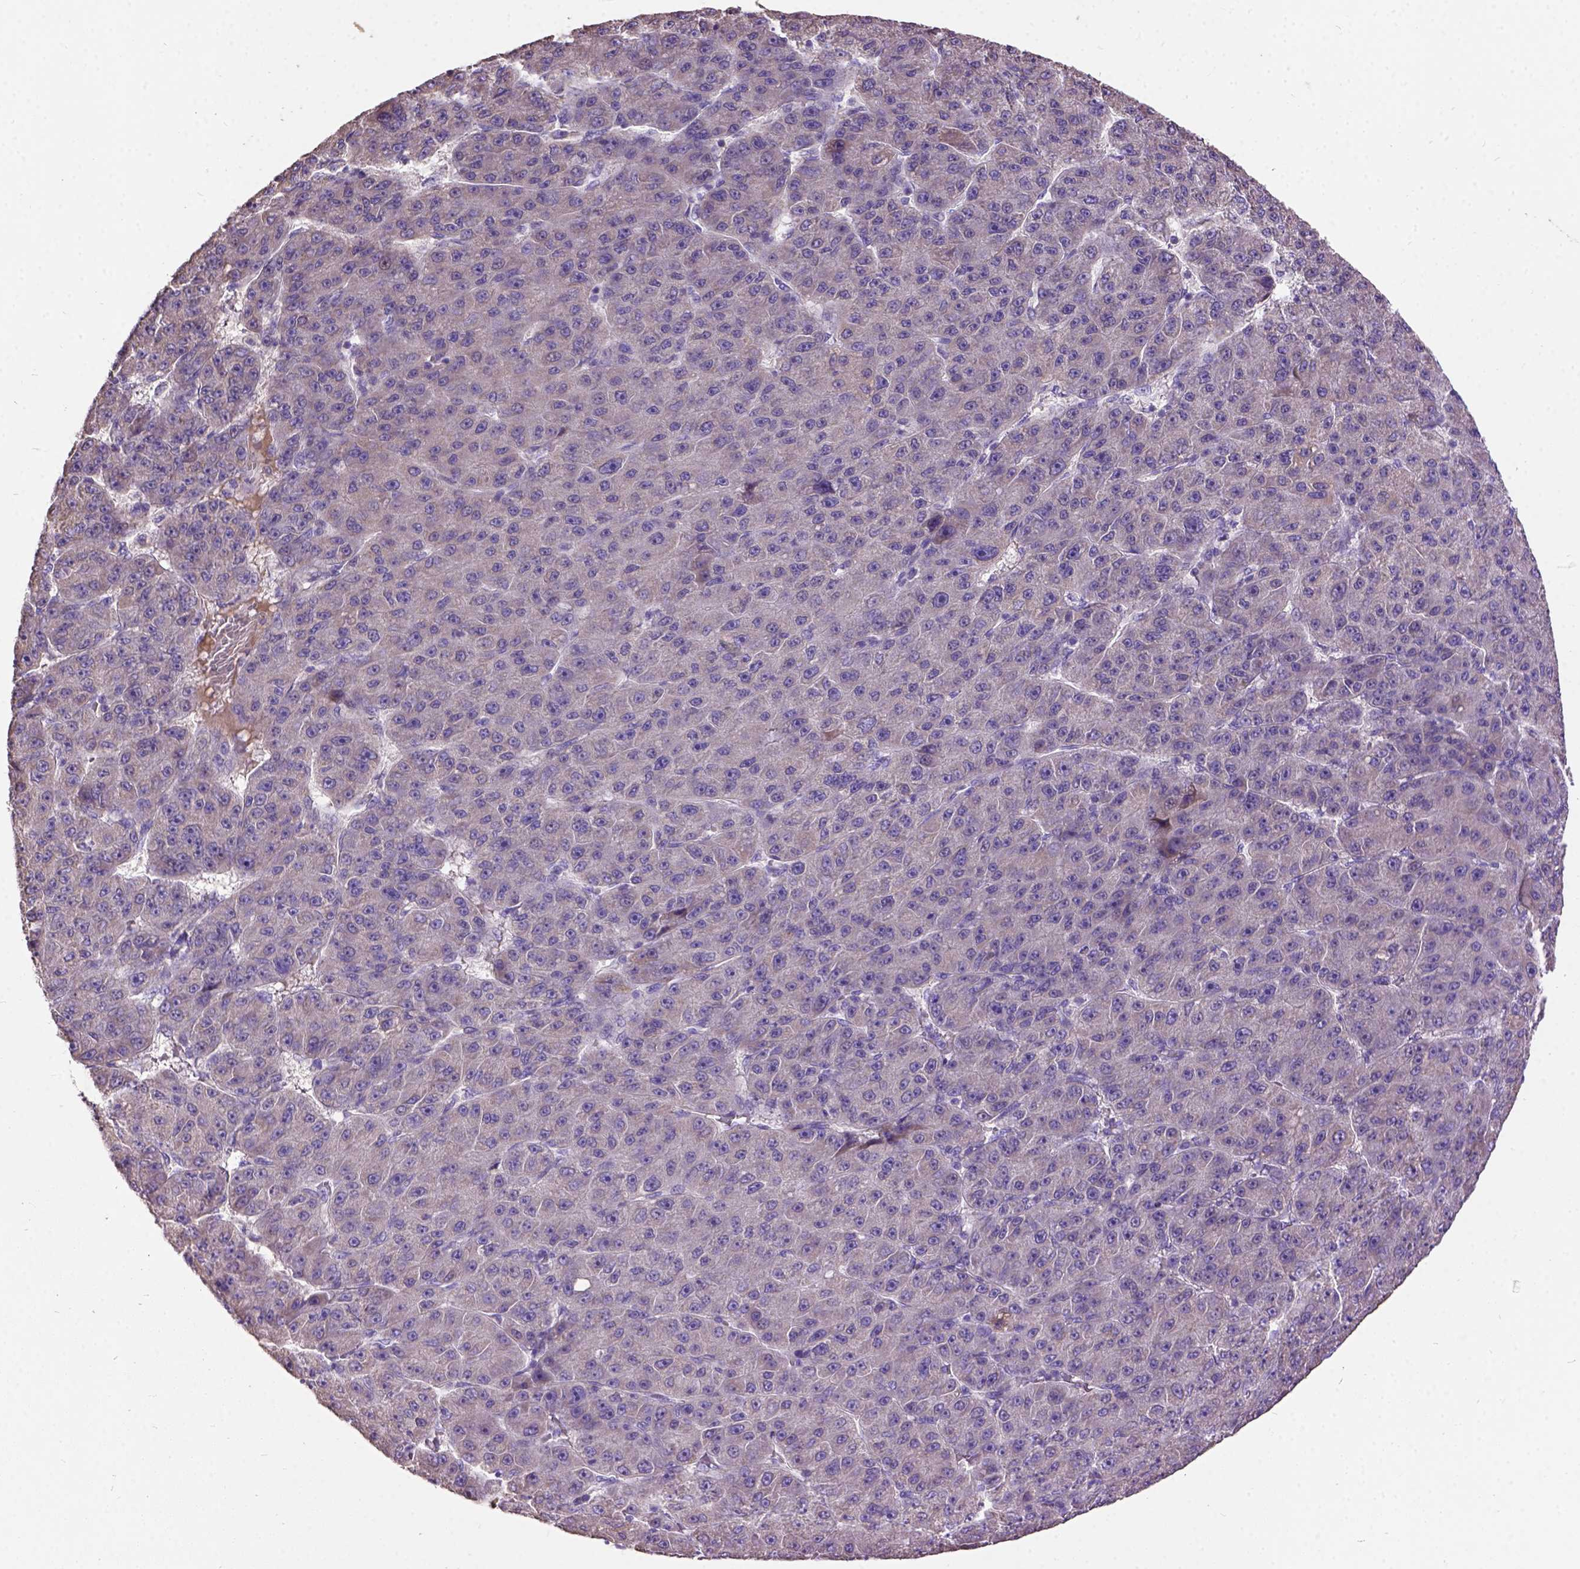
{"staining": {"intensity": "negative", "quantity": "none", "location": "none"}, "tissue": "liver cancer", "cell_type": "Tumor cells", "image_type": "cancer", "snomed": [{"axis": "morphology", "description": "Carcinoma, Hepatocellular, NOS"}, {"axis": "topography", "description": "Liver"}], "caption": "DAB immunohistochemical staining of human hepatocellular carcinoma (liver) reveals no significant expression in tumor cells. (Brightfield microscopy of DAB immunohistochemistry (IHC) at high magnification).", "gene": "DQX1", "patient": {"sex": "male", "age": 67}}